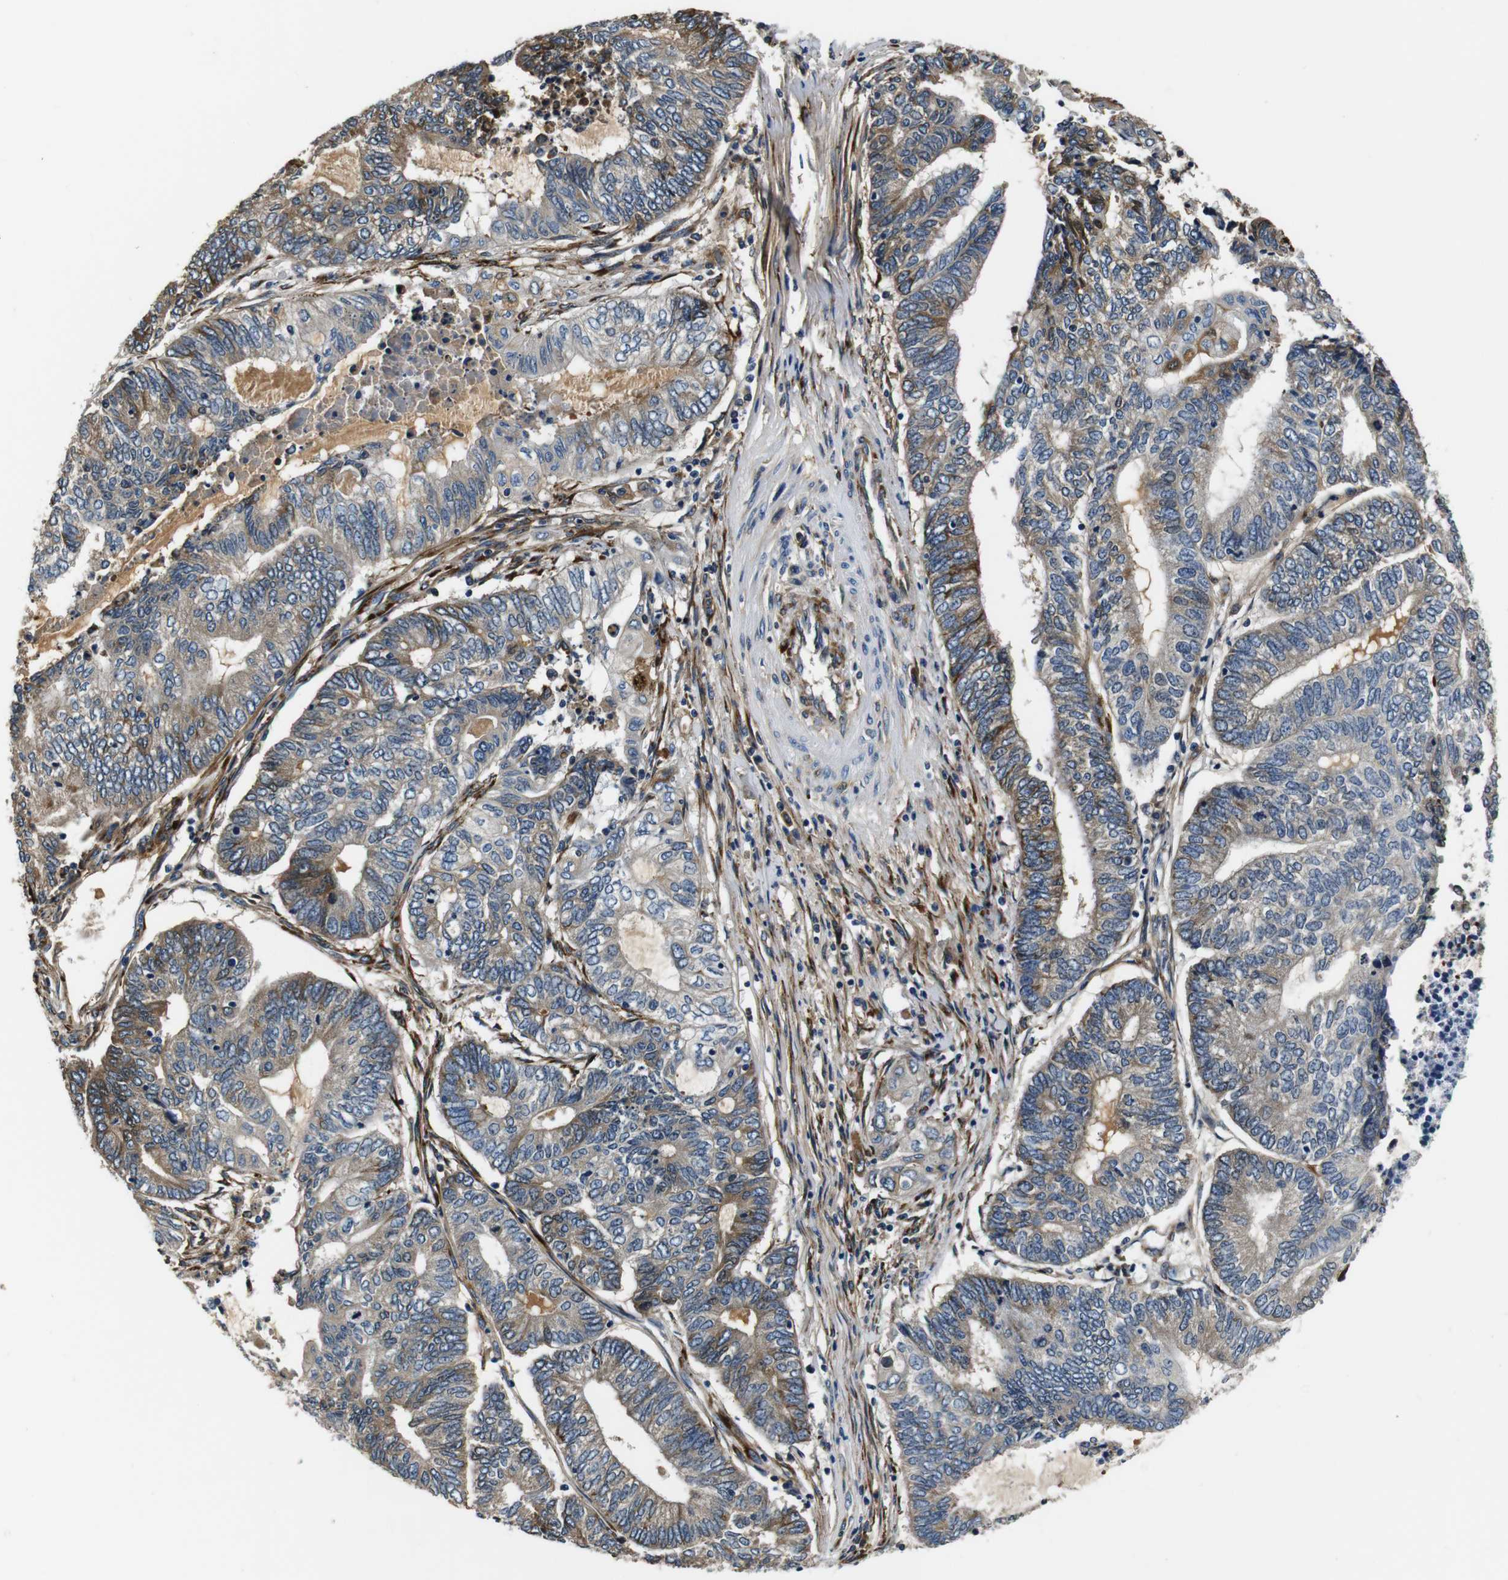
{"staining": {"intensity": "moderate", "quantity": "25%-75%", "location": "cytoplasmic/membranous"}, "tissue": "endometrial cancer", "cell_type": "Tumor cells", "image_type": "cancer", "snomed": [{"axis": "morphology", "description": "Adenocarcinoma, NOS"}, {"axis": "topography", "description": "Uterus"}, {"axis": "topography", "description": "Endometrium"}], "caption": "Endometrial cancer (adenocarcinoma) stained with immunohistochemistry reveals moderate cytoplasmic/membranous expression in about 25%-75% of tumor cells.", "gene": "COL1A1", "patient": {"sex": "female", "age": 70}}